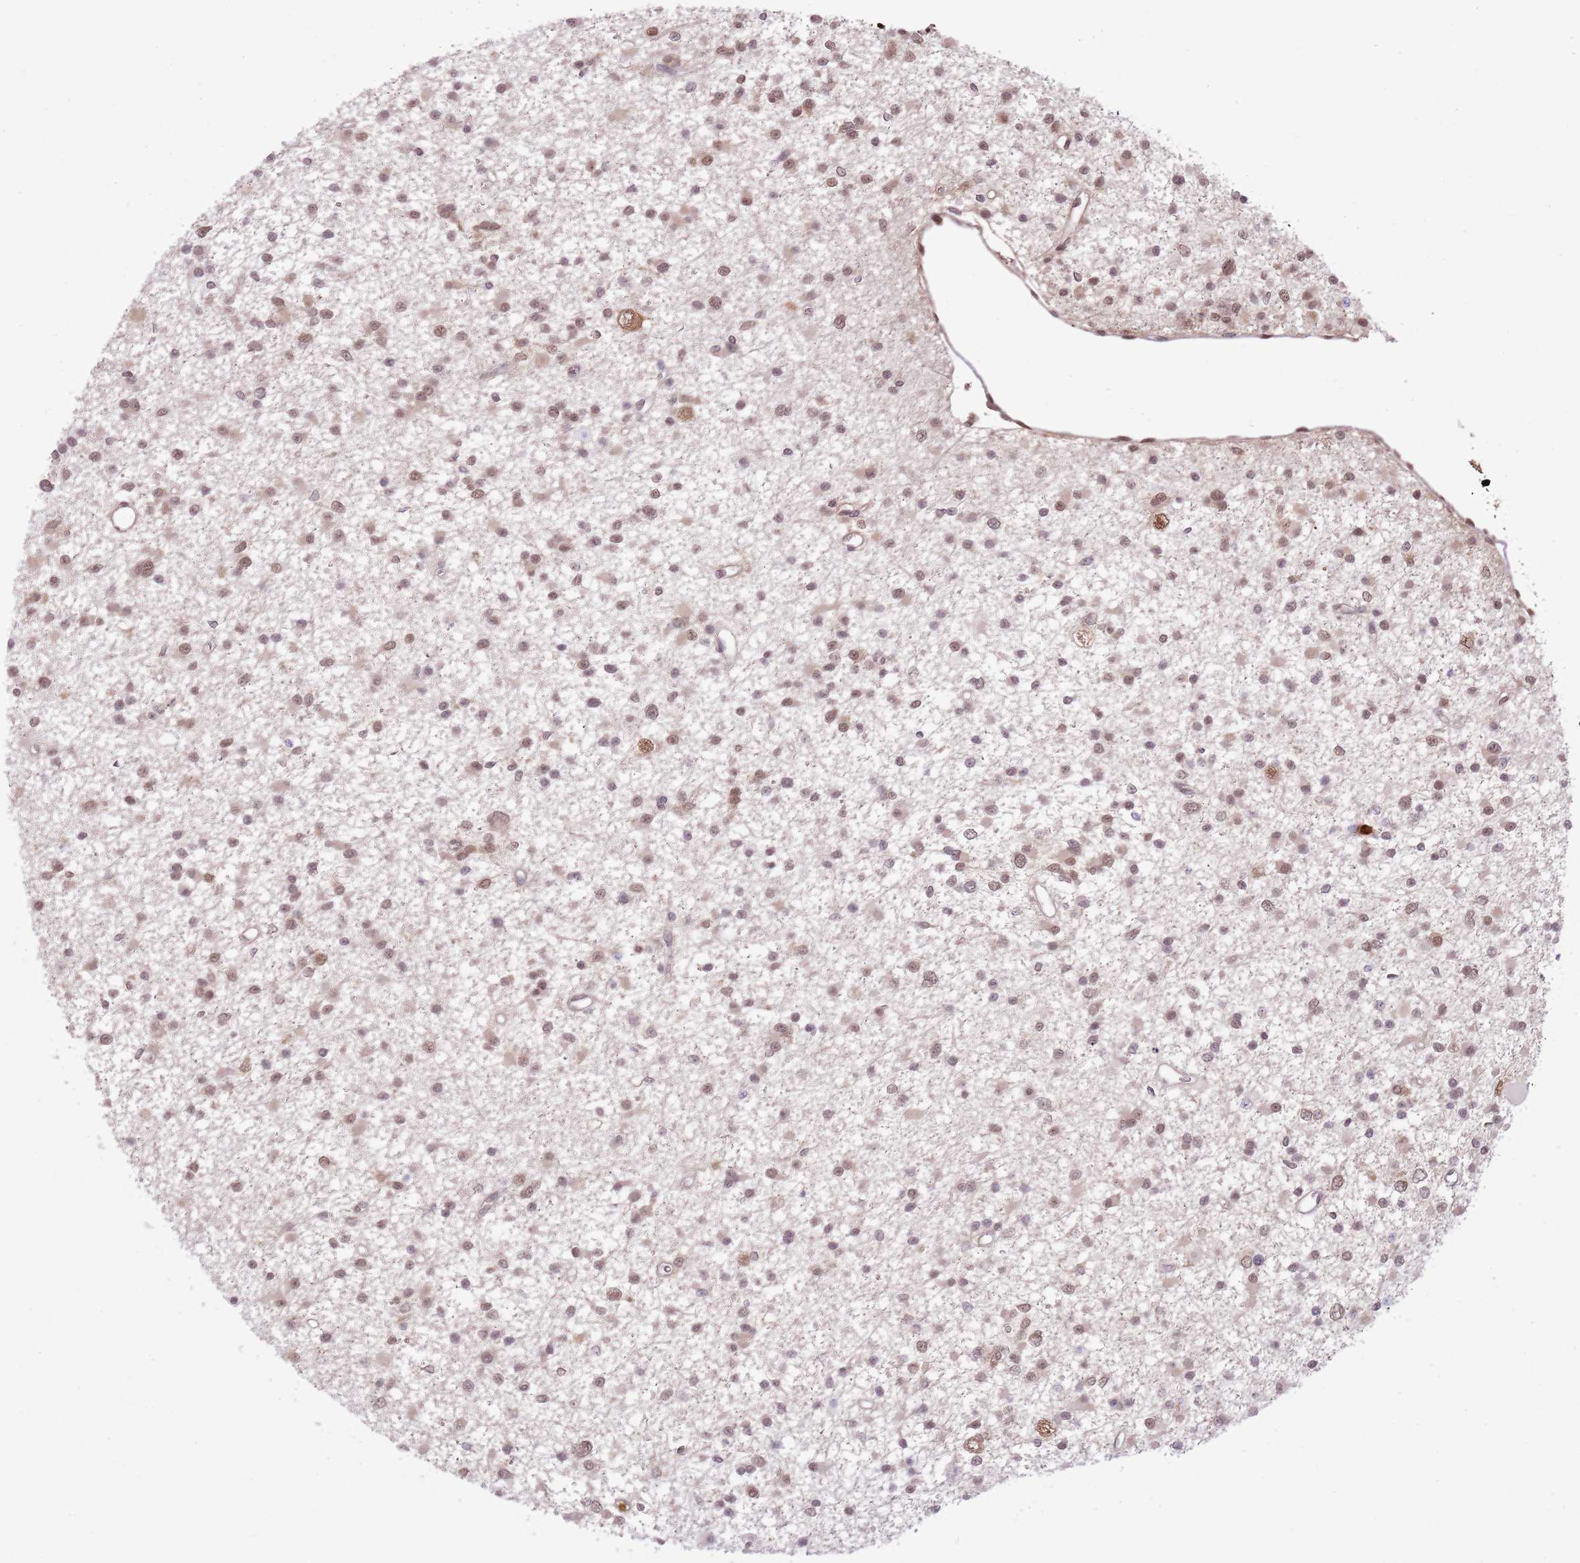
{"staining": {"intensity": "moderate", "quantity": "25%-75%", "location": "nuclear"}, "tissue": "glioma", "cell_type": "Tumor cells", "image_type": "cancer", "snomed": [{"axis": "morphology", "description": "Glioma, malignant, Low grade"}, {"axis": "topography", "description": "Brain"}], "caption": "Glioma stained for a protein (brown) reveals moderate nuclear positive positivity in about 25%-75% of tumor cells.", "gene": "AMIGO1", "patient": {"sex": "female", "age": 22}}